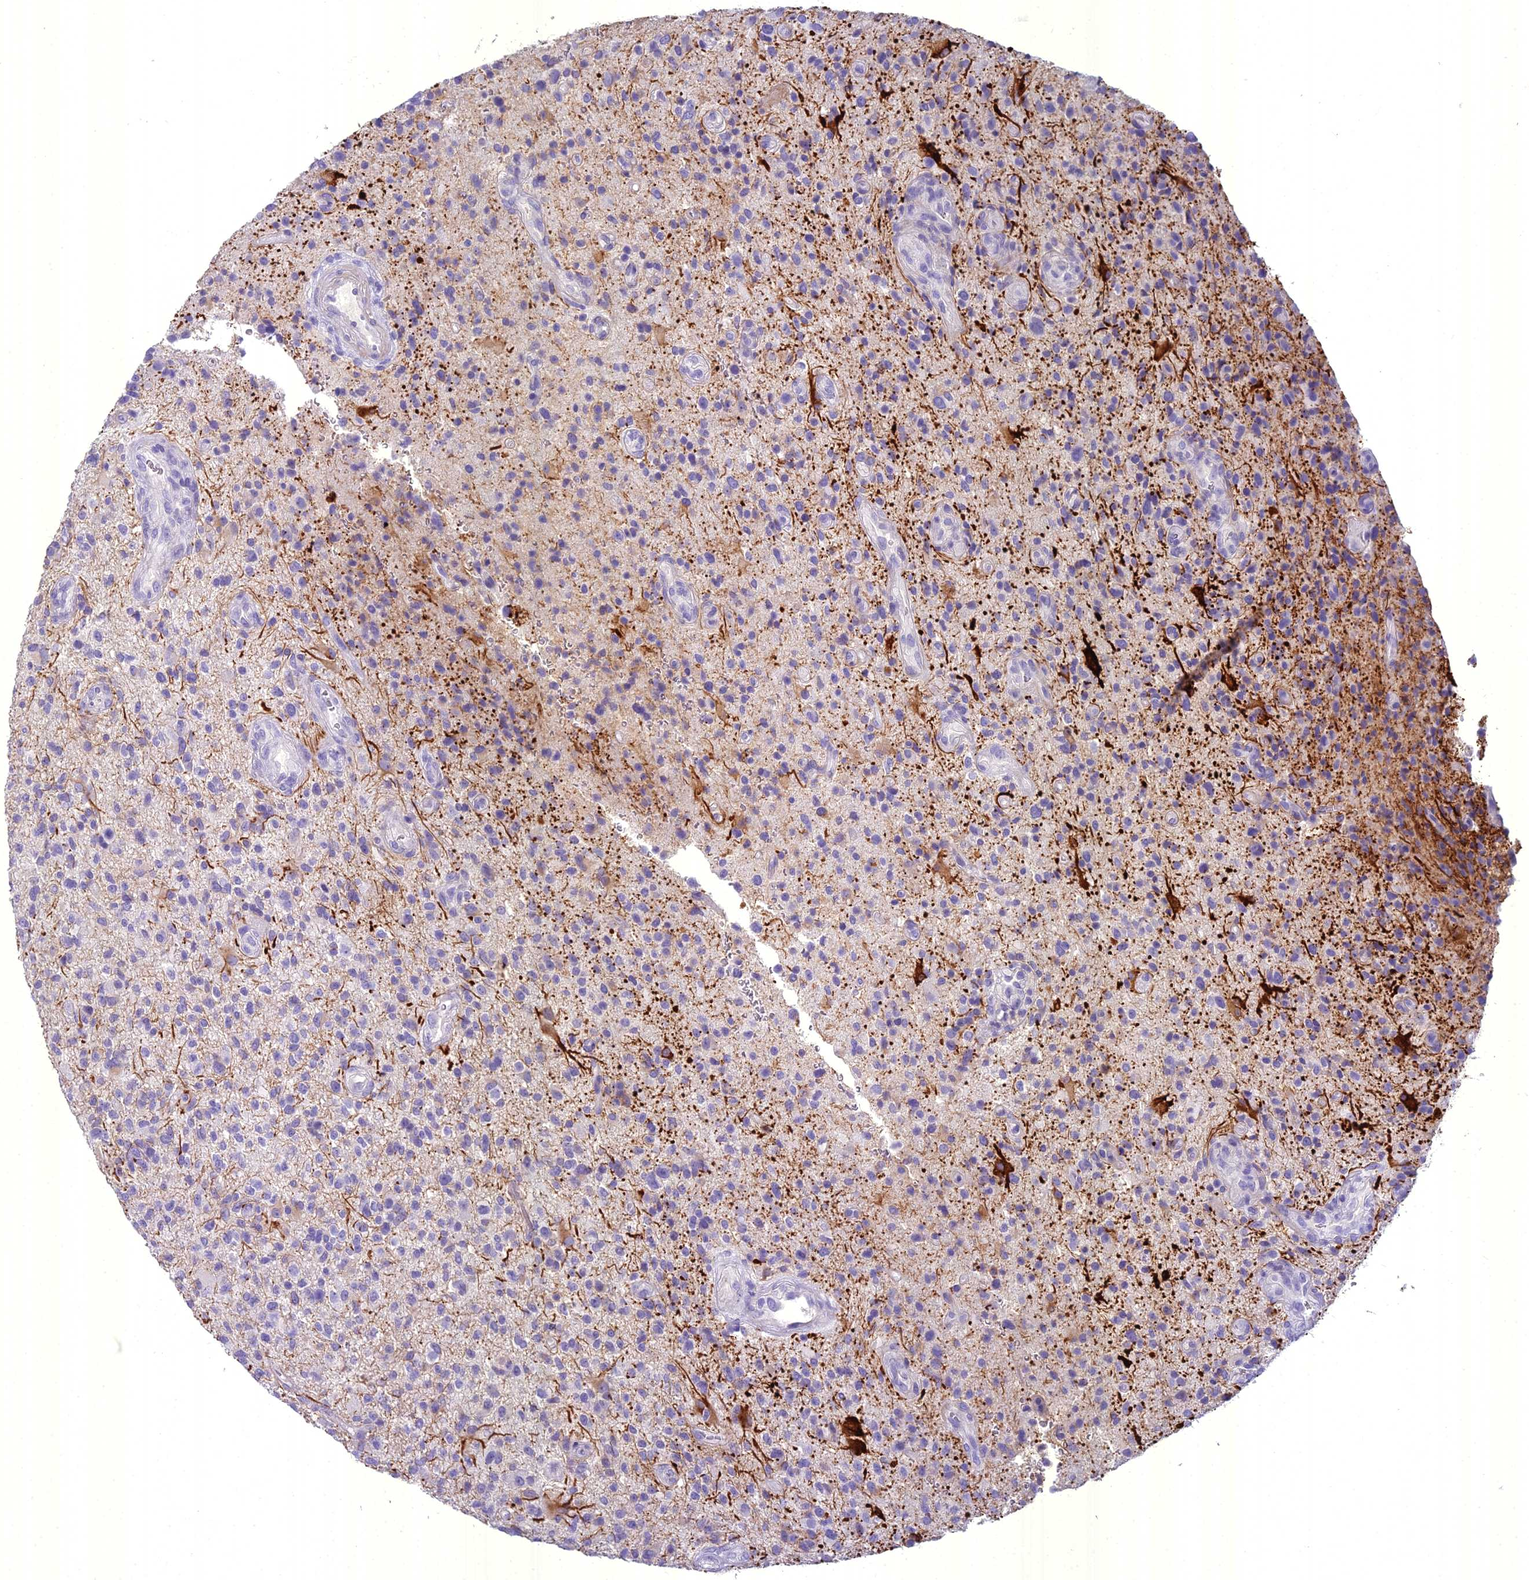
{"staining": {"intensity": "negative", "quantity": "none", "location": "none"}, "tissue": "glioma", "cell_type": "Tumor cells", "image_type": "cancer", "snomed": [{"axis": "morphology", "description": "Glioma, malignant, High grade"}, {"axis": "topography", "description": "Brain"}], "caption": "This image is of glioma stained with immunohistochemistry (IHC) to label a protein in brown with the nuclei are counter-stained blue. There is no positivity in tumor cells.", "gene": "UNC80", "patient": {"sex": "male", "age": 47}}